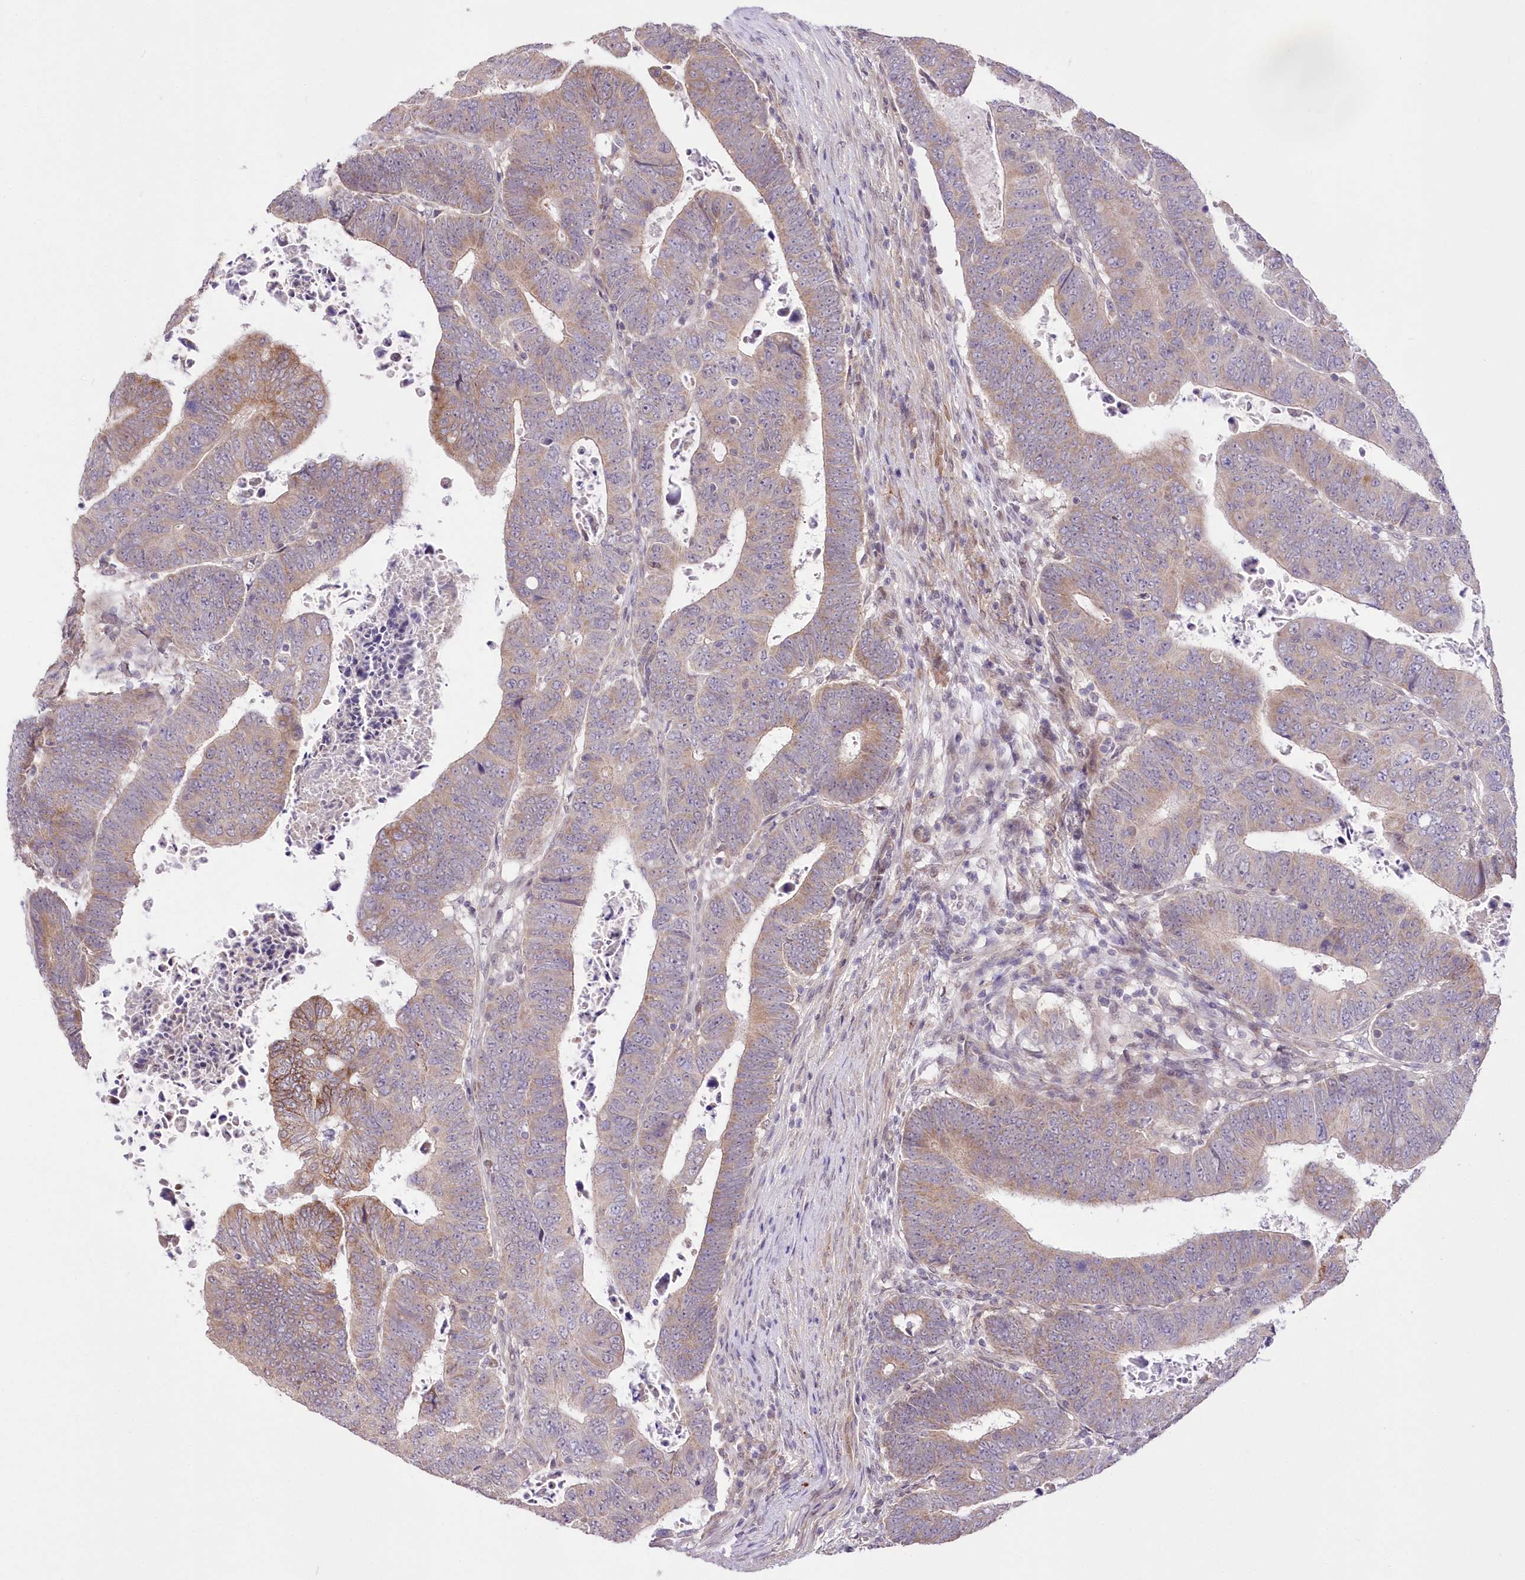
{"staining": {"intensity": "moderate", "quantity": ">75%", "location": "cytoplasmic/membranous"}, "tissue": "colorectal cancer", "cell_type": "Tumor cells", "image_type": "cancer", "snomed": [{"axis": "morphology", "description": "Normal tissue, NOS"}, {"axis": "morphology", "description": "Adenocarcinoma, NOS"}, {"axis": "topography", "description": "Rectum"}], "caption": "A brown stain shows moderate cytoplasmic/membranous expression of a protein in colorectal cancer (adenocarcinoma) tumor cells.", "gene": "FAM241B", "patient": {"sex": "female", "age": 65}}